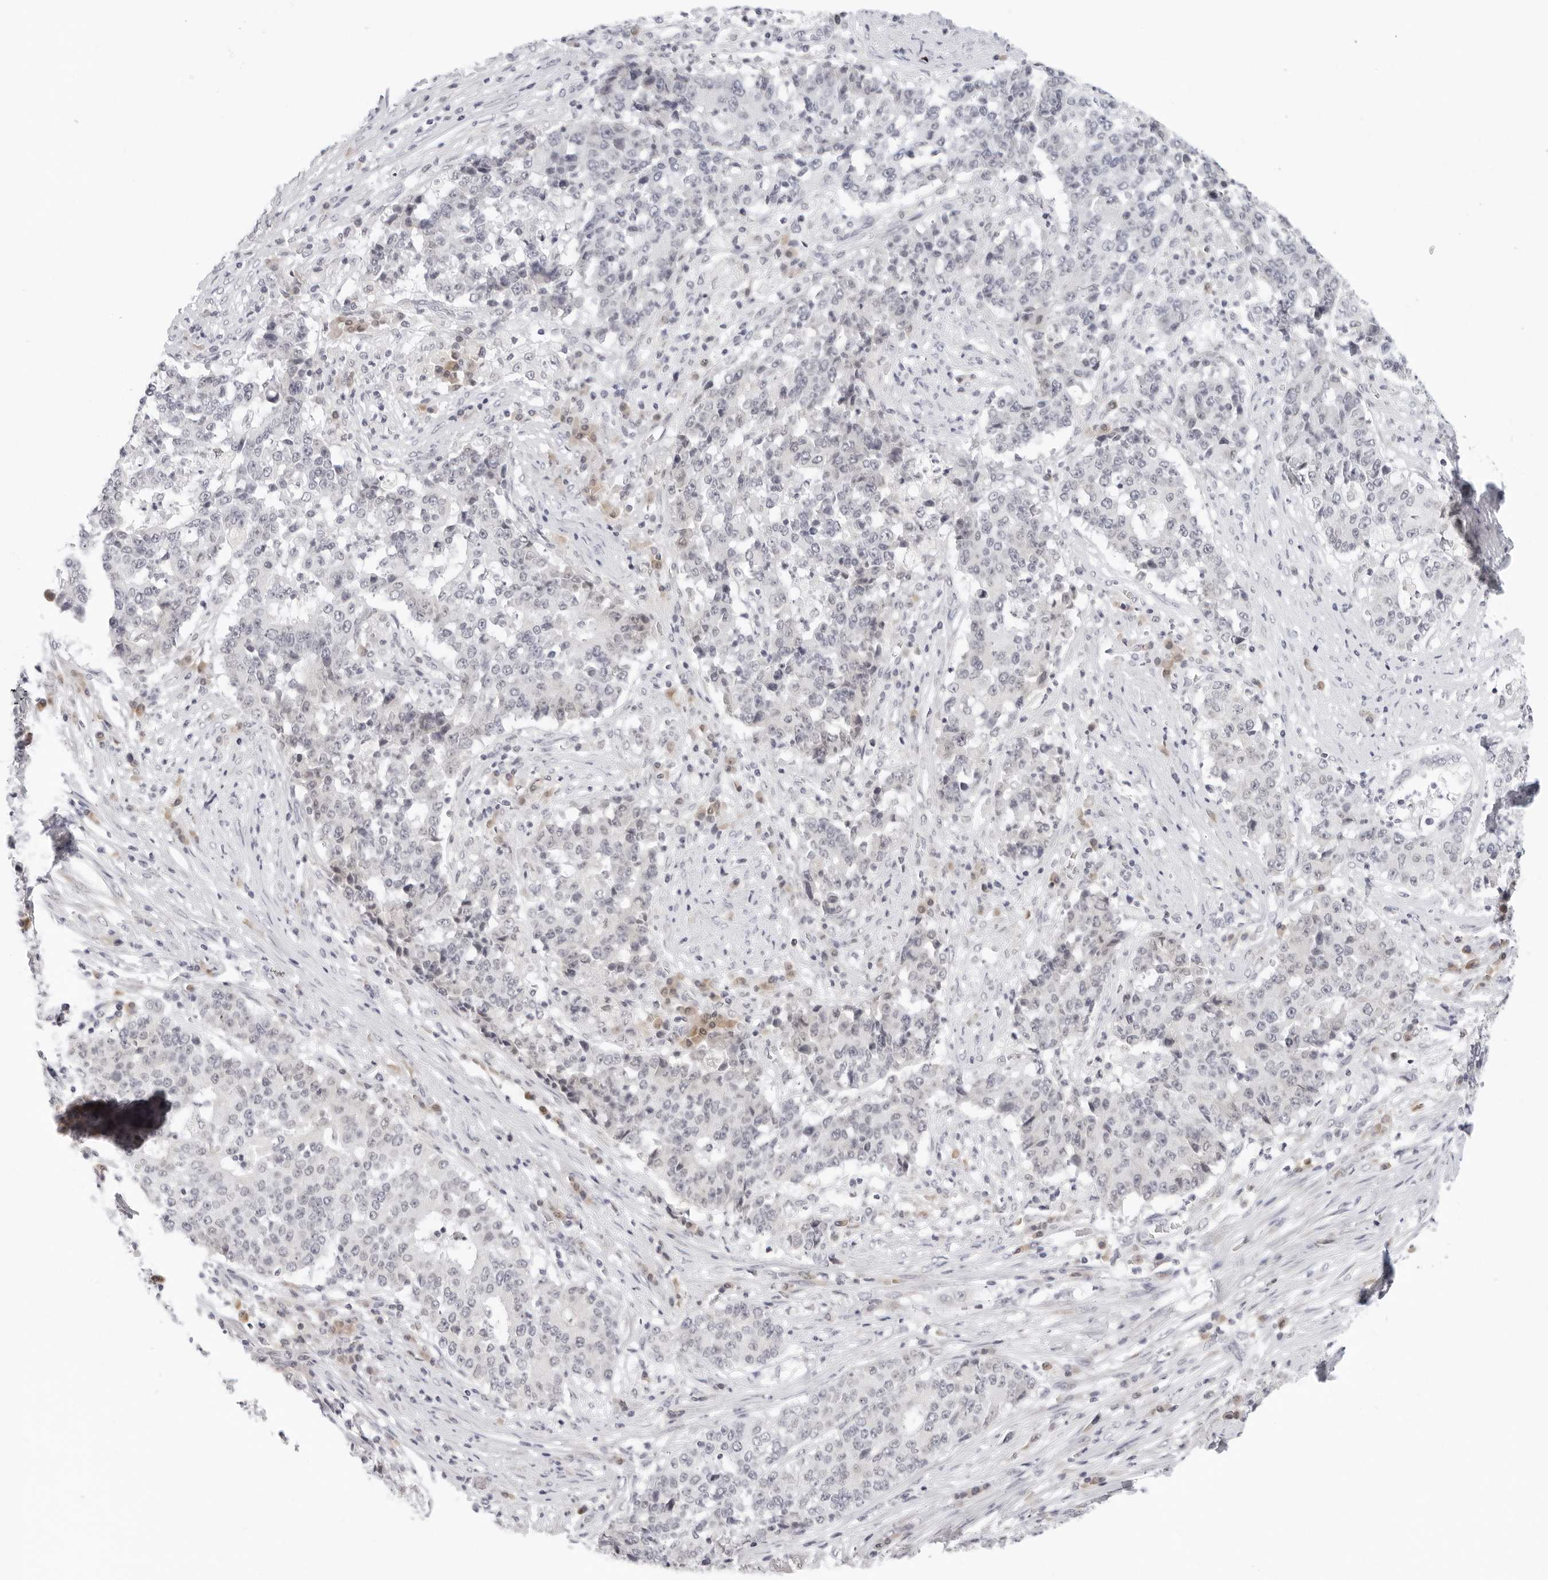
{"staining": {"intensity": "negative", "quantity": "none", "location": "none"}, "tissue": "stomach cancer", "cell_type": "Tumor cells", "image_type": "cancer", "snomed": [{"axis": "morphology", "description": "Adenocarcinoma, NOS"}, {"axis": "topography", "description": "Stomach"}], "caption": "The photomicrograph reveals no significant expression in tumor cells of stomach adenocarcinoma. (Stains: DAB (3,3'-diaminobenzidine) IHC with hematoxylin counter stain, Microscopy: brightfield microscopy at high magnification).", "gene": "EDN2", "patient": {"sex": "male", "age": 59}}